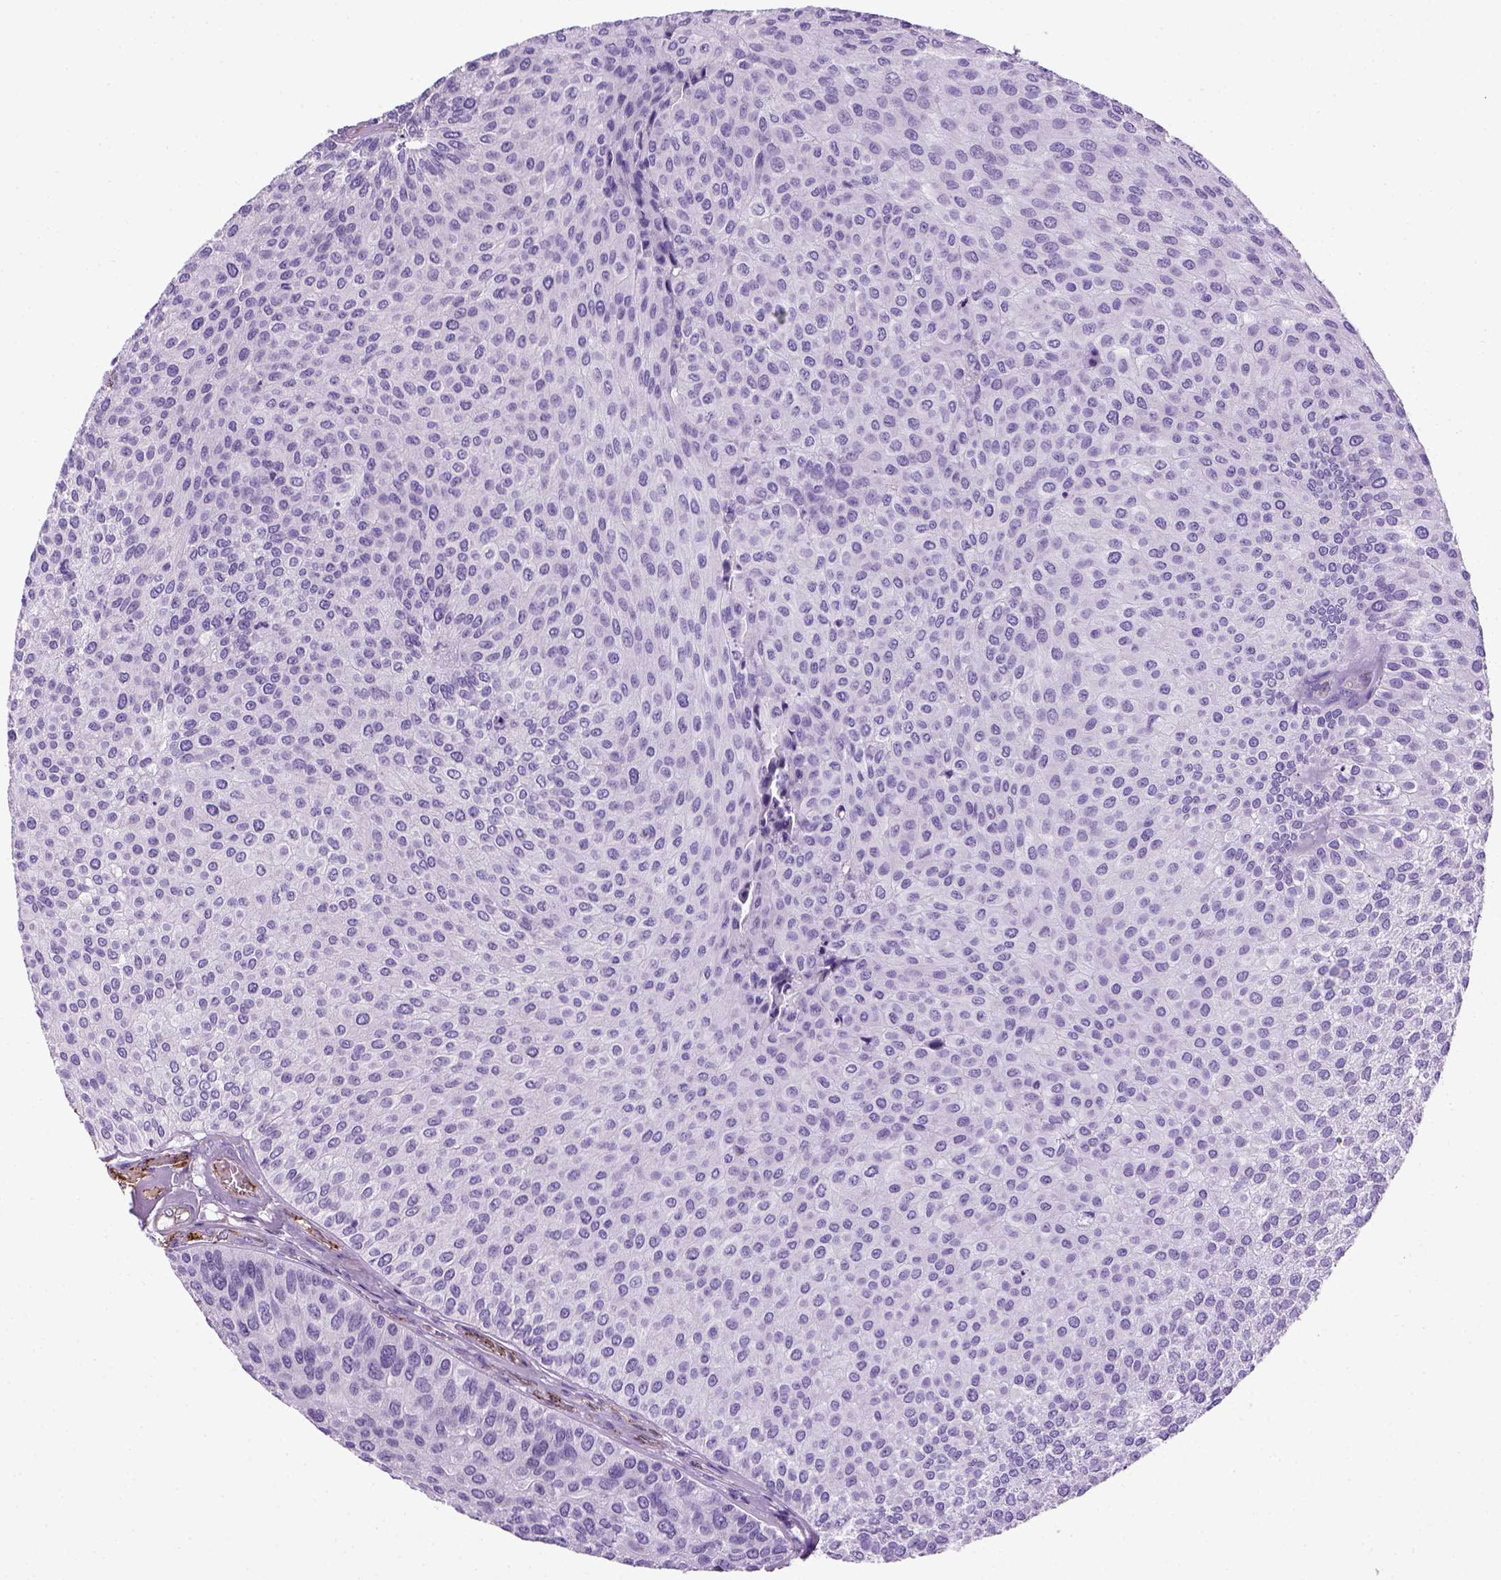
{"staining": {"intensity": "negative", "quantity": "none", "location": "none"}, "tissue": "urothelial cancer", "cell_type": "Tumor cells", "image_type": "cancer", "snomed": [{"axis": "morphology", "description": "Urothelial carcinoma, Low grade"}, {"axis": "topography", "description": "Urinary bladder"}], "caption": "IHC micrograph of neoplastic tissue: urothelial cancer stained with DAB reveals no significant protein expression in tumor cells. (Brightfield microscopy of DAB (3,3'-diaminobenzidine) immunohistochemistry at high magnification).", "gene": "VWF", "patient": {"sex": "female", "age": 87}}